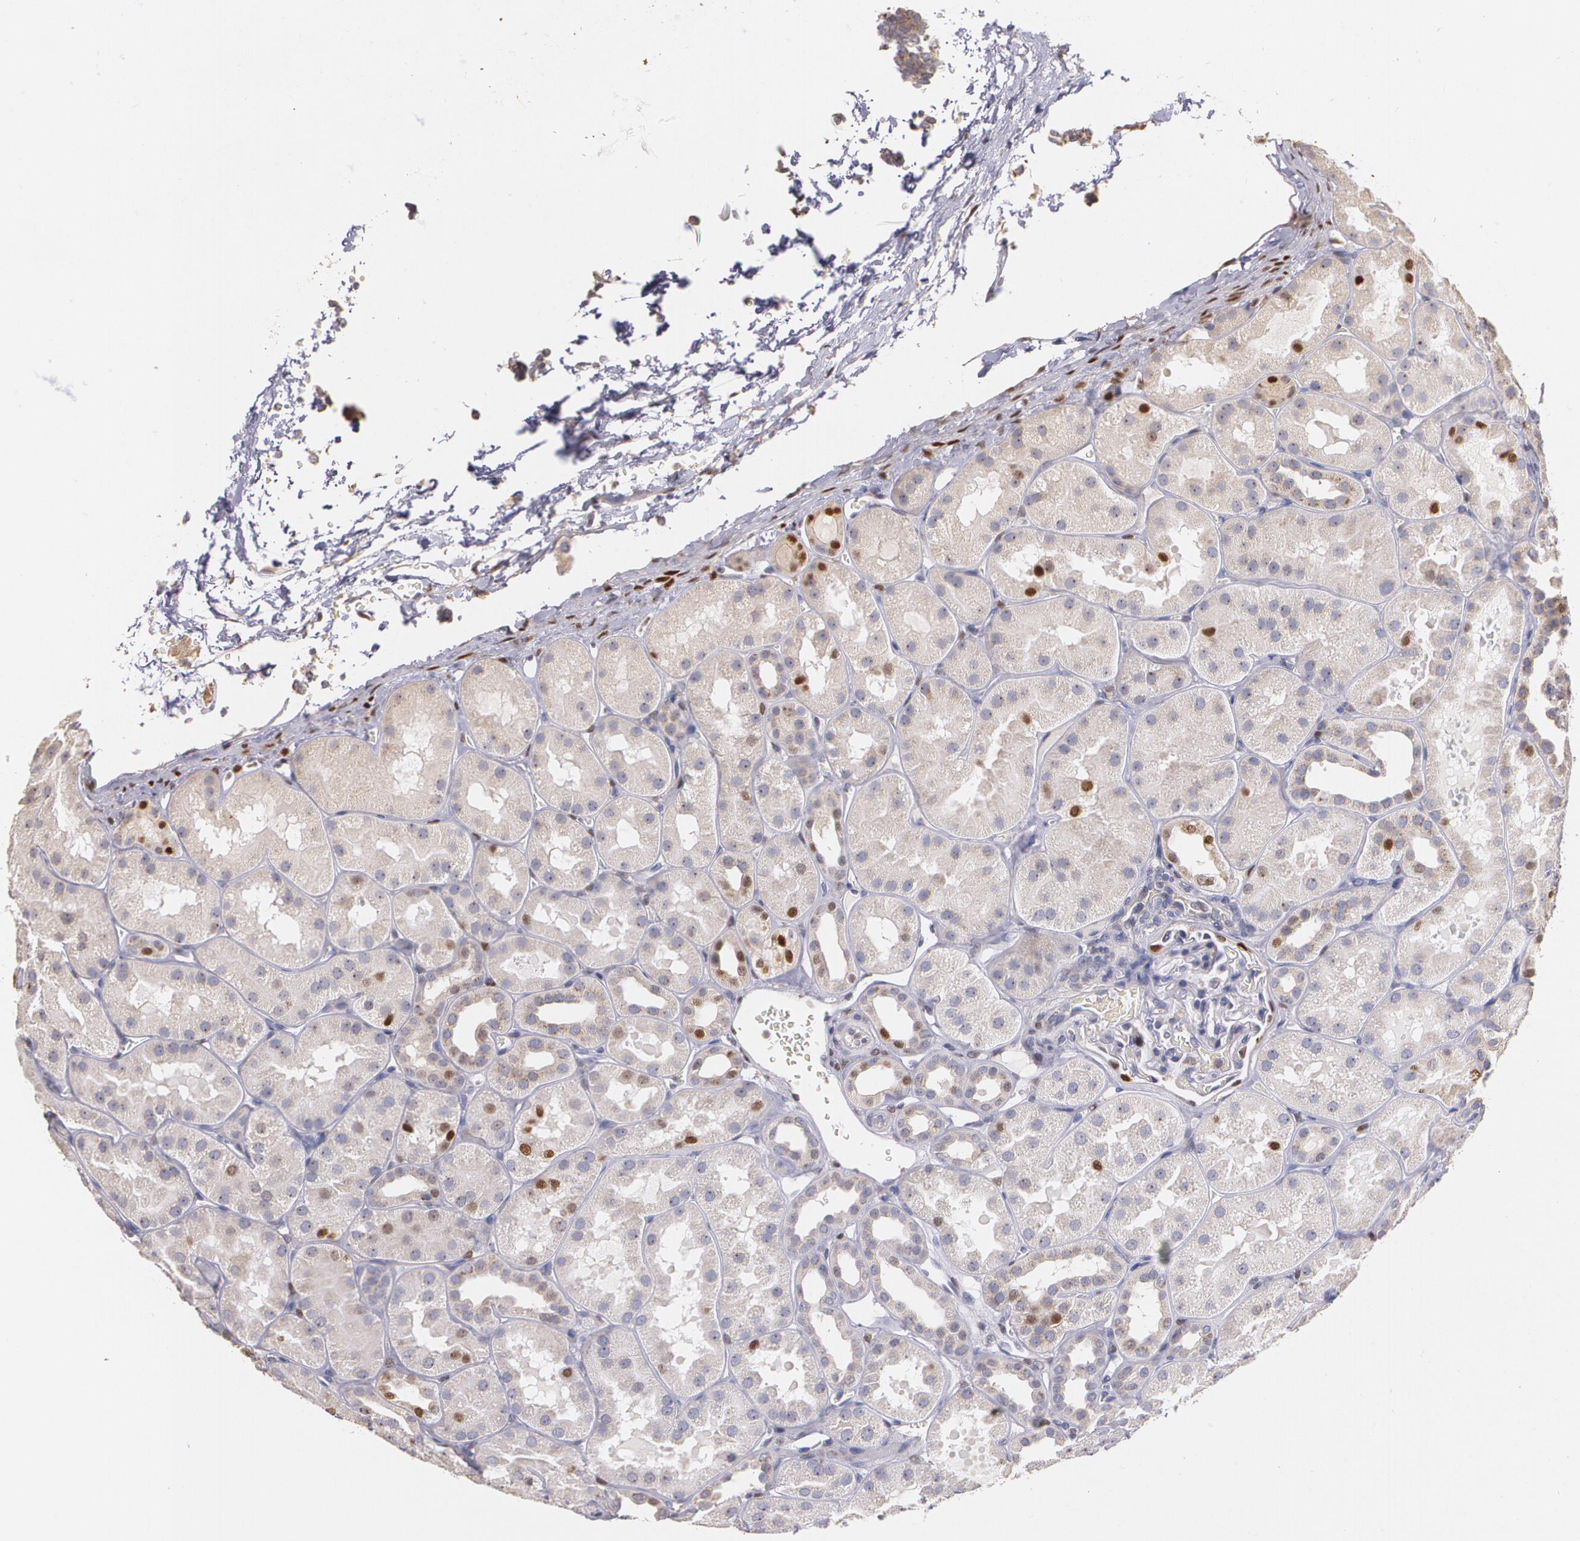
{"staining": {"intensity": "negative", "quantity": "none", "location": "none"}, "tissue": "kidney", "cell_type": "Cells in glomeruli", "image_type": "normal", "snomed": [{"axis": "morphology", "description": "Normal tissue, NOS"}, {"axis": "topography", "description": "Kidney"}], "caption": "DAB immunohistochemical staining of unremarkable human kidney shows no significant expression in cells in glomeruli.", "gene": "ATF3", "patient": {"sex": "male", "age": 28}}